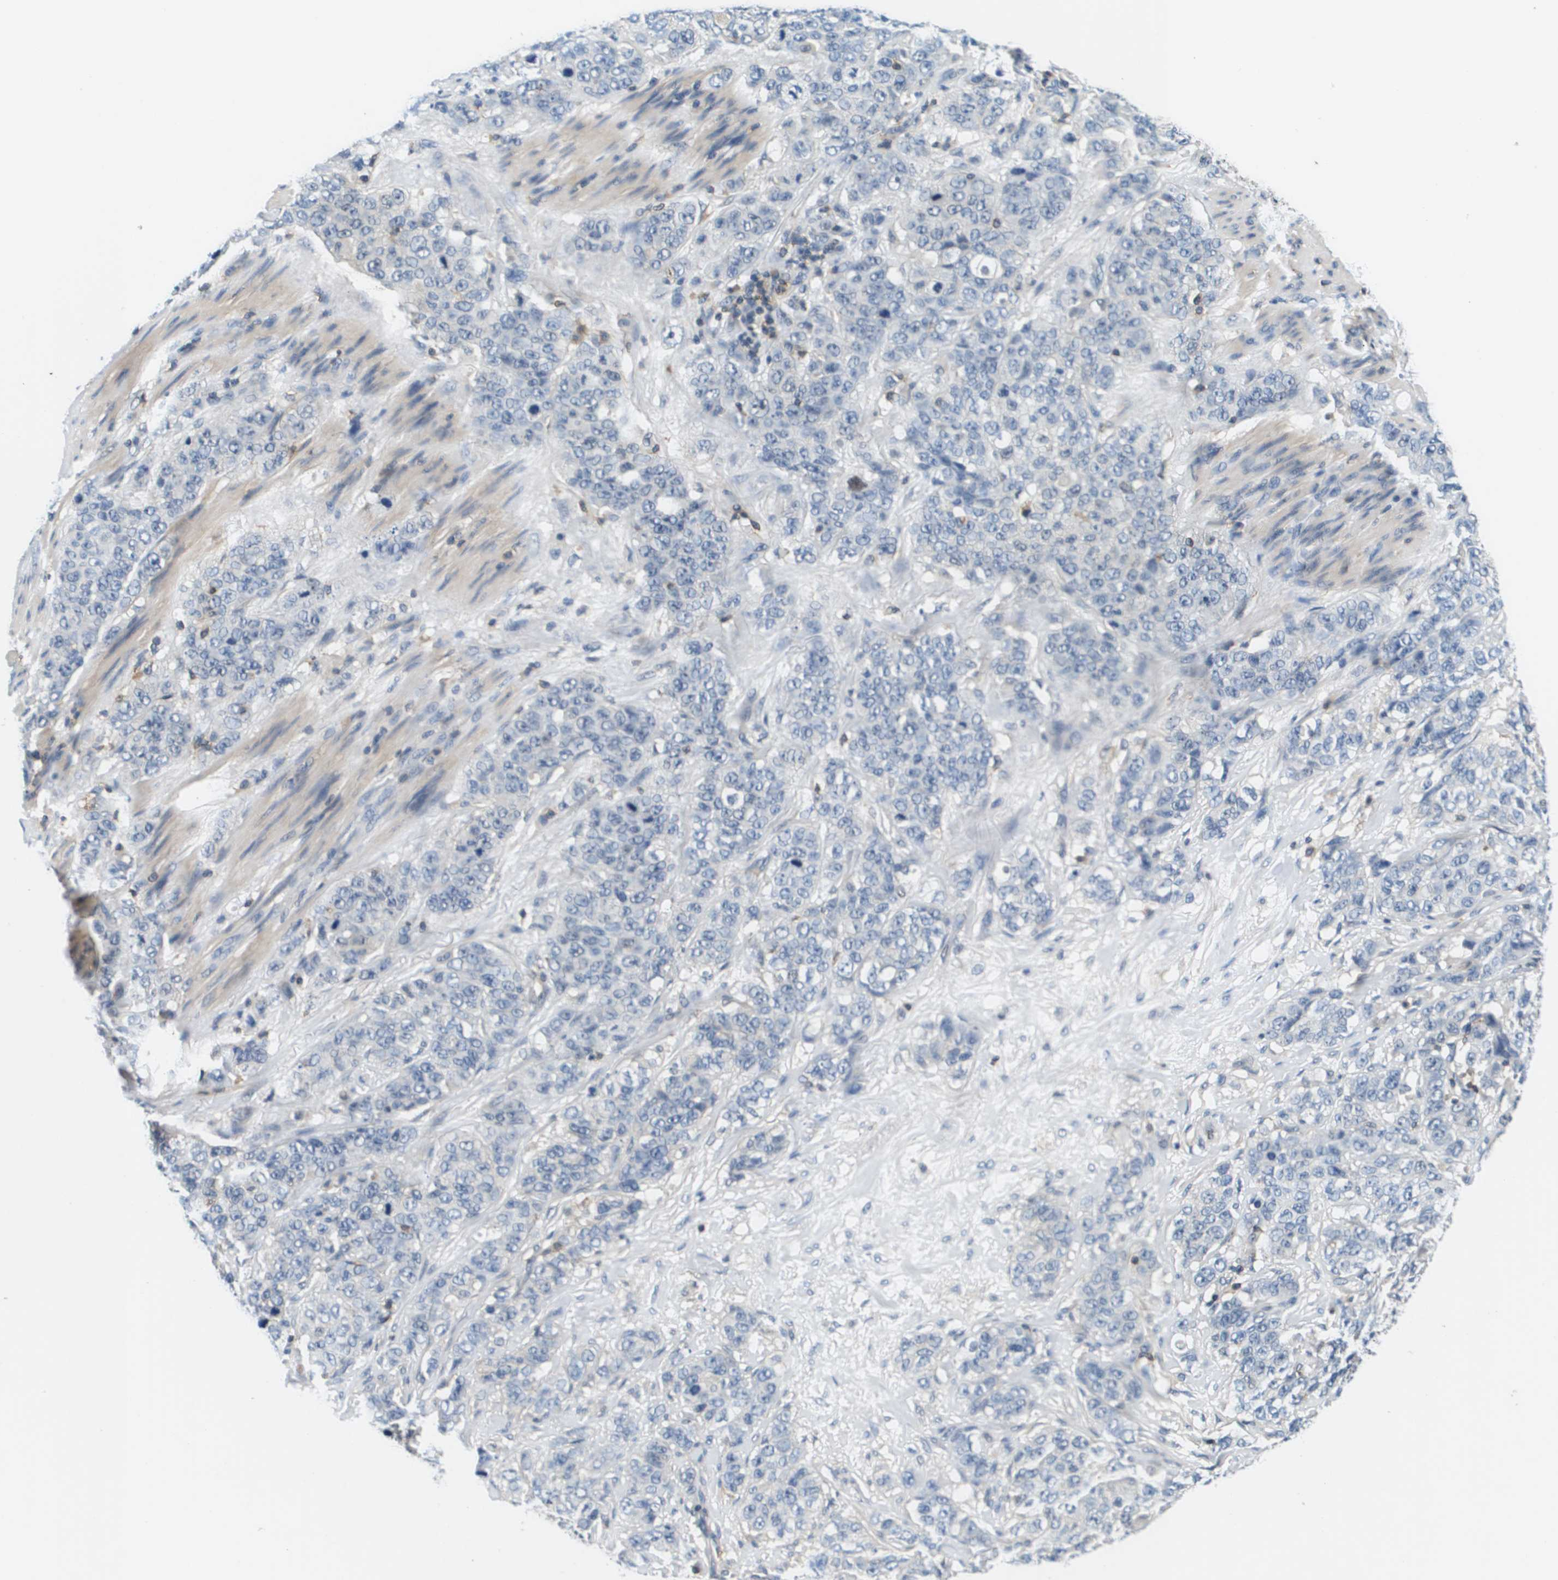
{"staining": {"intensity": "negative", "quantity": "none", "location": "none"}, "tissue": "stomach cancer", "cell_type": "Tumor cells", "image_type": "cancer", "snomed": [{"axis": "morphology", "description": "Adenocarcinoma, NOS"}, {"axis": "topography", "description": "Stomach"}], "caption": "Image shows no significant protein positivity in tumor cells of stomach cancer (adenocarcinoma).", "gene": "KCNQ5", "patient": {"sex": "male", "age": 48}}